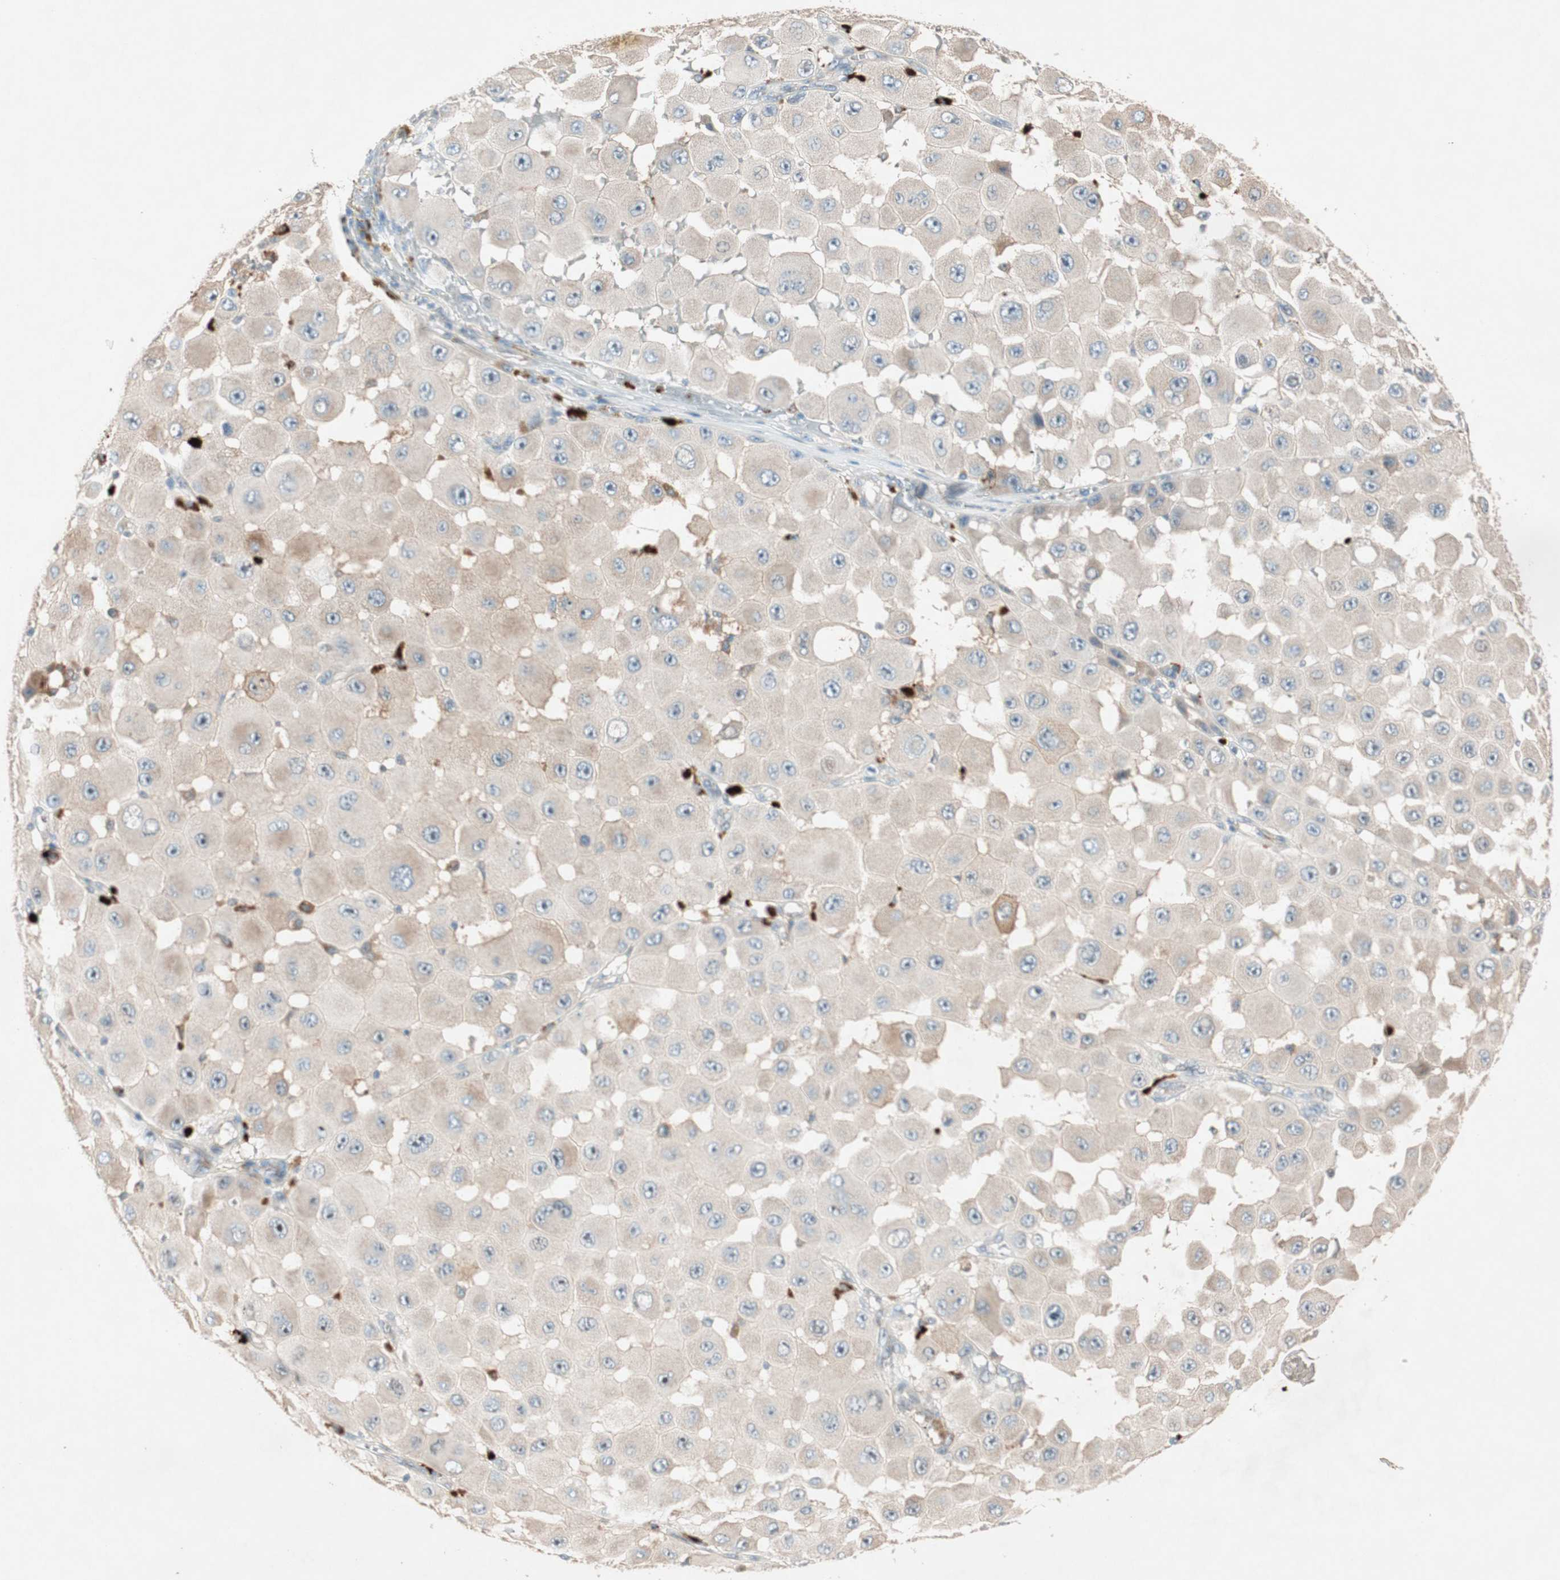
{"staining": {"intensity": "weak", "quantity": "<25%", "location": "cytoplasmic/membranous"}, "tissue": "melanoma", "cell_type": "Tumor cells", "image_type": "cancer", "snomed": [{"axis": "morphology", "description": "Malignant melanoma, NOS"}, {"axis": "topography", "description": "Skin"}], "caption": "Micrograph shows no significant protein expression in tumor cells of malignant melanoma.", "gene": "EPHA6", "patient": {"sex": "female", "age": 81}}